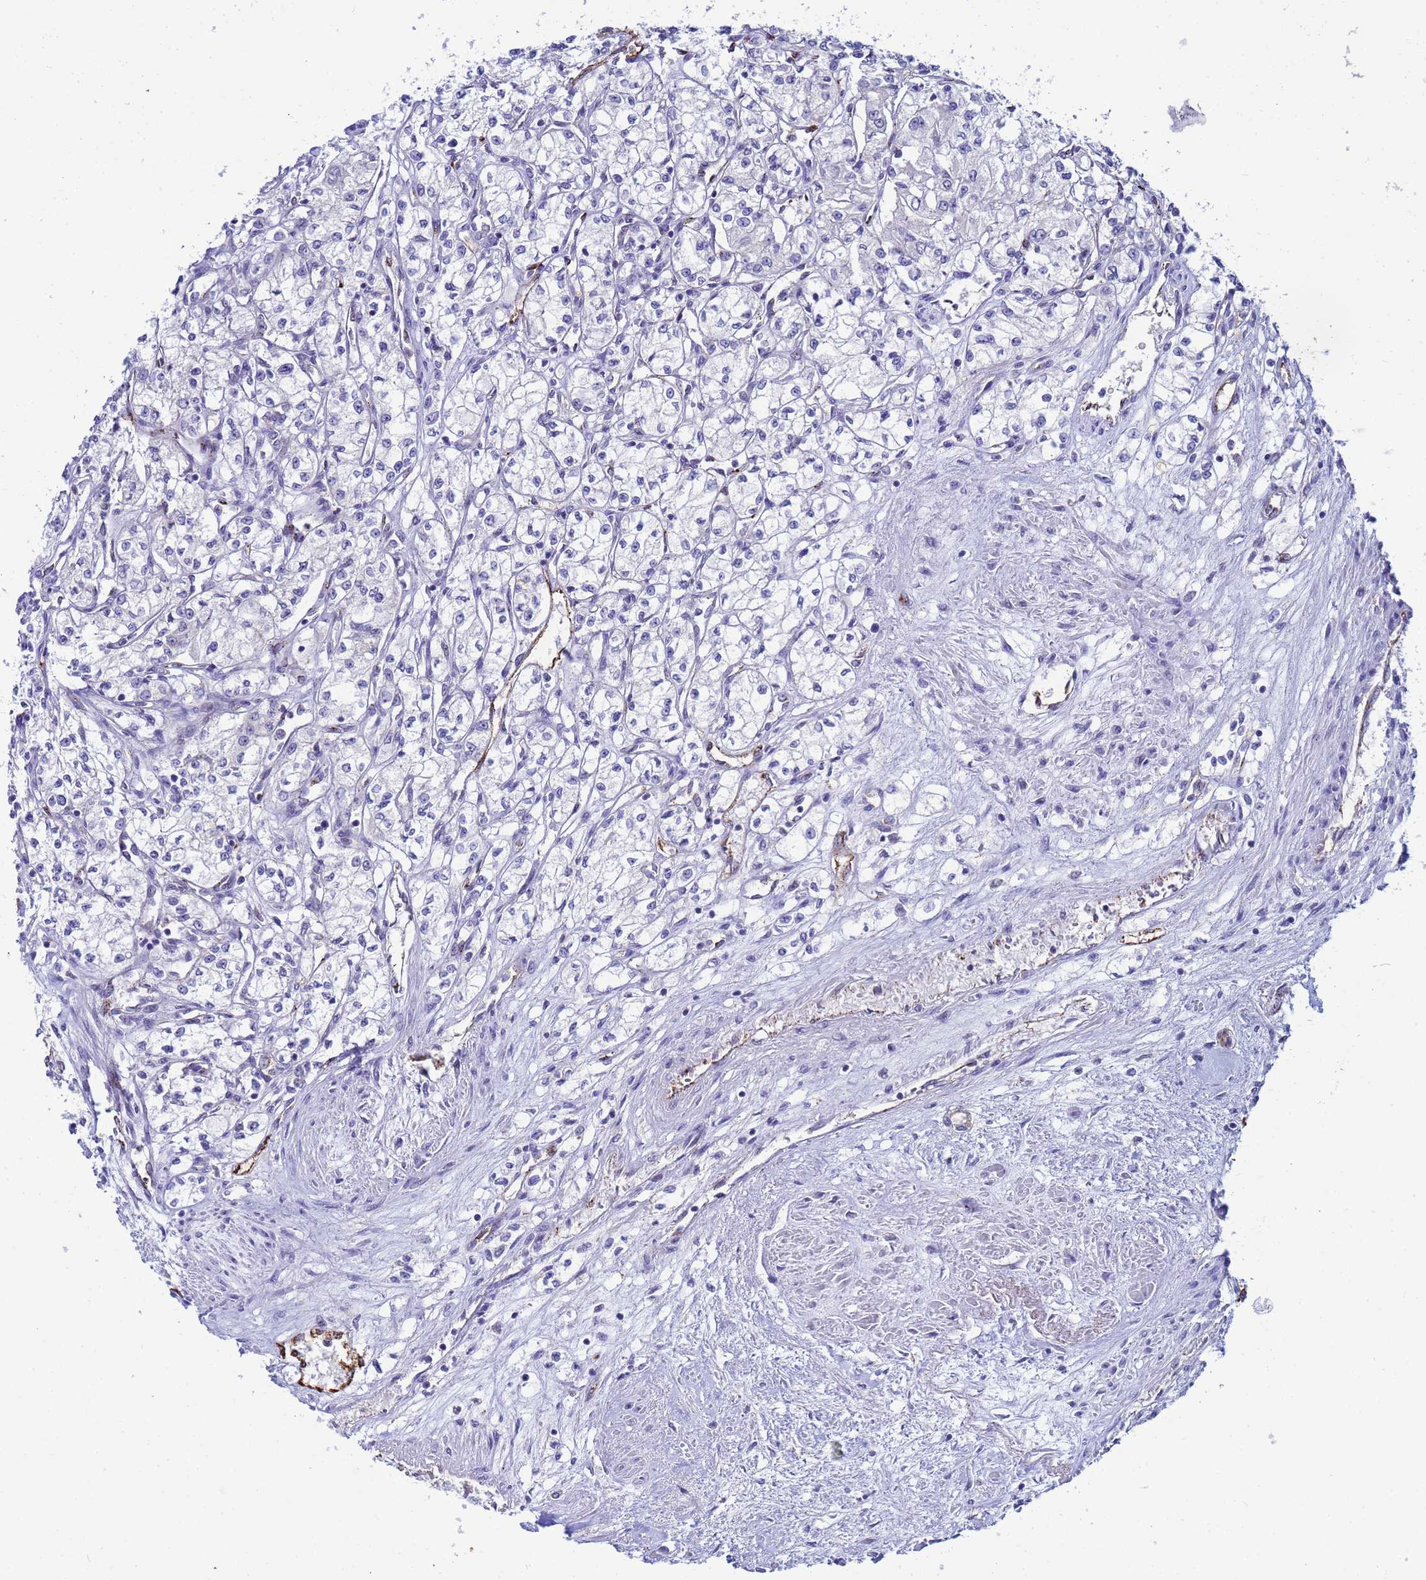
{"staining": {"intensity": "negative", "quantity": "none", "location": "none"}, "tissue": "renal cancer", "cell_type": "Tumor cells", "image_type": "cancer", "snomed": [{"axis": "morphology", "description": "Adenocarcinoma, NOS"}, {"axis": "topography", "description": "Kidney"}], "caption": "A histopathology image of renal cancer (adenocarcinoma) stained for a protein exhibits no brown staining in tumor cells.", "gene": "SLC25A37", "patient": {"sex": "male", "age": 59}}